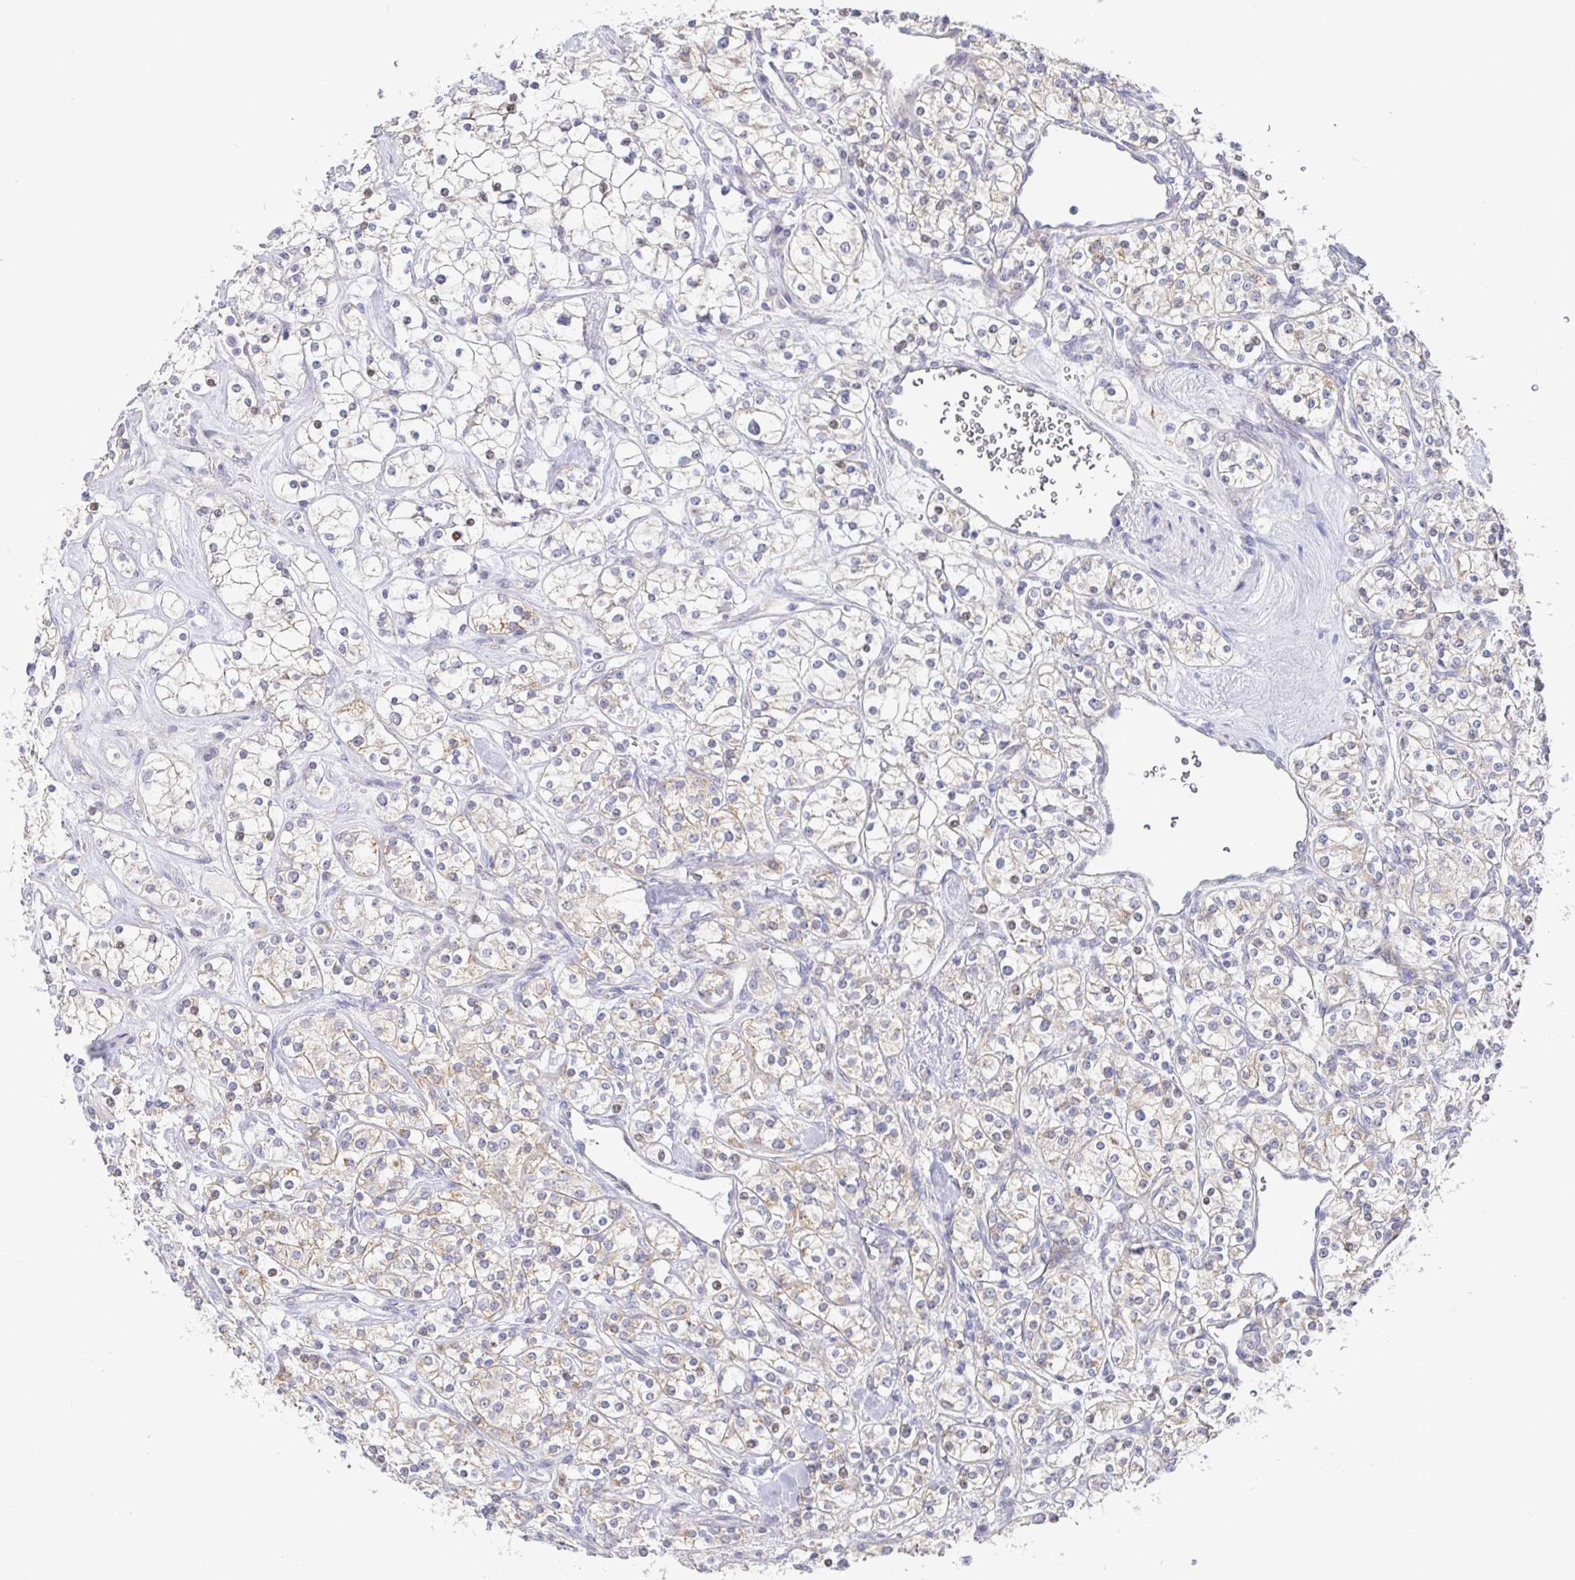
{"staining": {"intensity": "weak", "quantity": "<25%", "location": "cytoplasmic/membranous"}, "tissue": "renal cancer", "cell_type": "Tumor cells", "image_type": "cancer", "snomed": [{"axis": "morphology", "description": "Adenocarcinoma, NOS"}, {"axis": "topography", "description": "Kidney"}], "caption": "Tumor cells are negative for protein expression in human renal adenocarcinoma.", "gene": "CIT", "patient": {"sex": "male", "age": 77}}